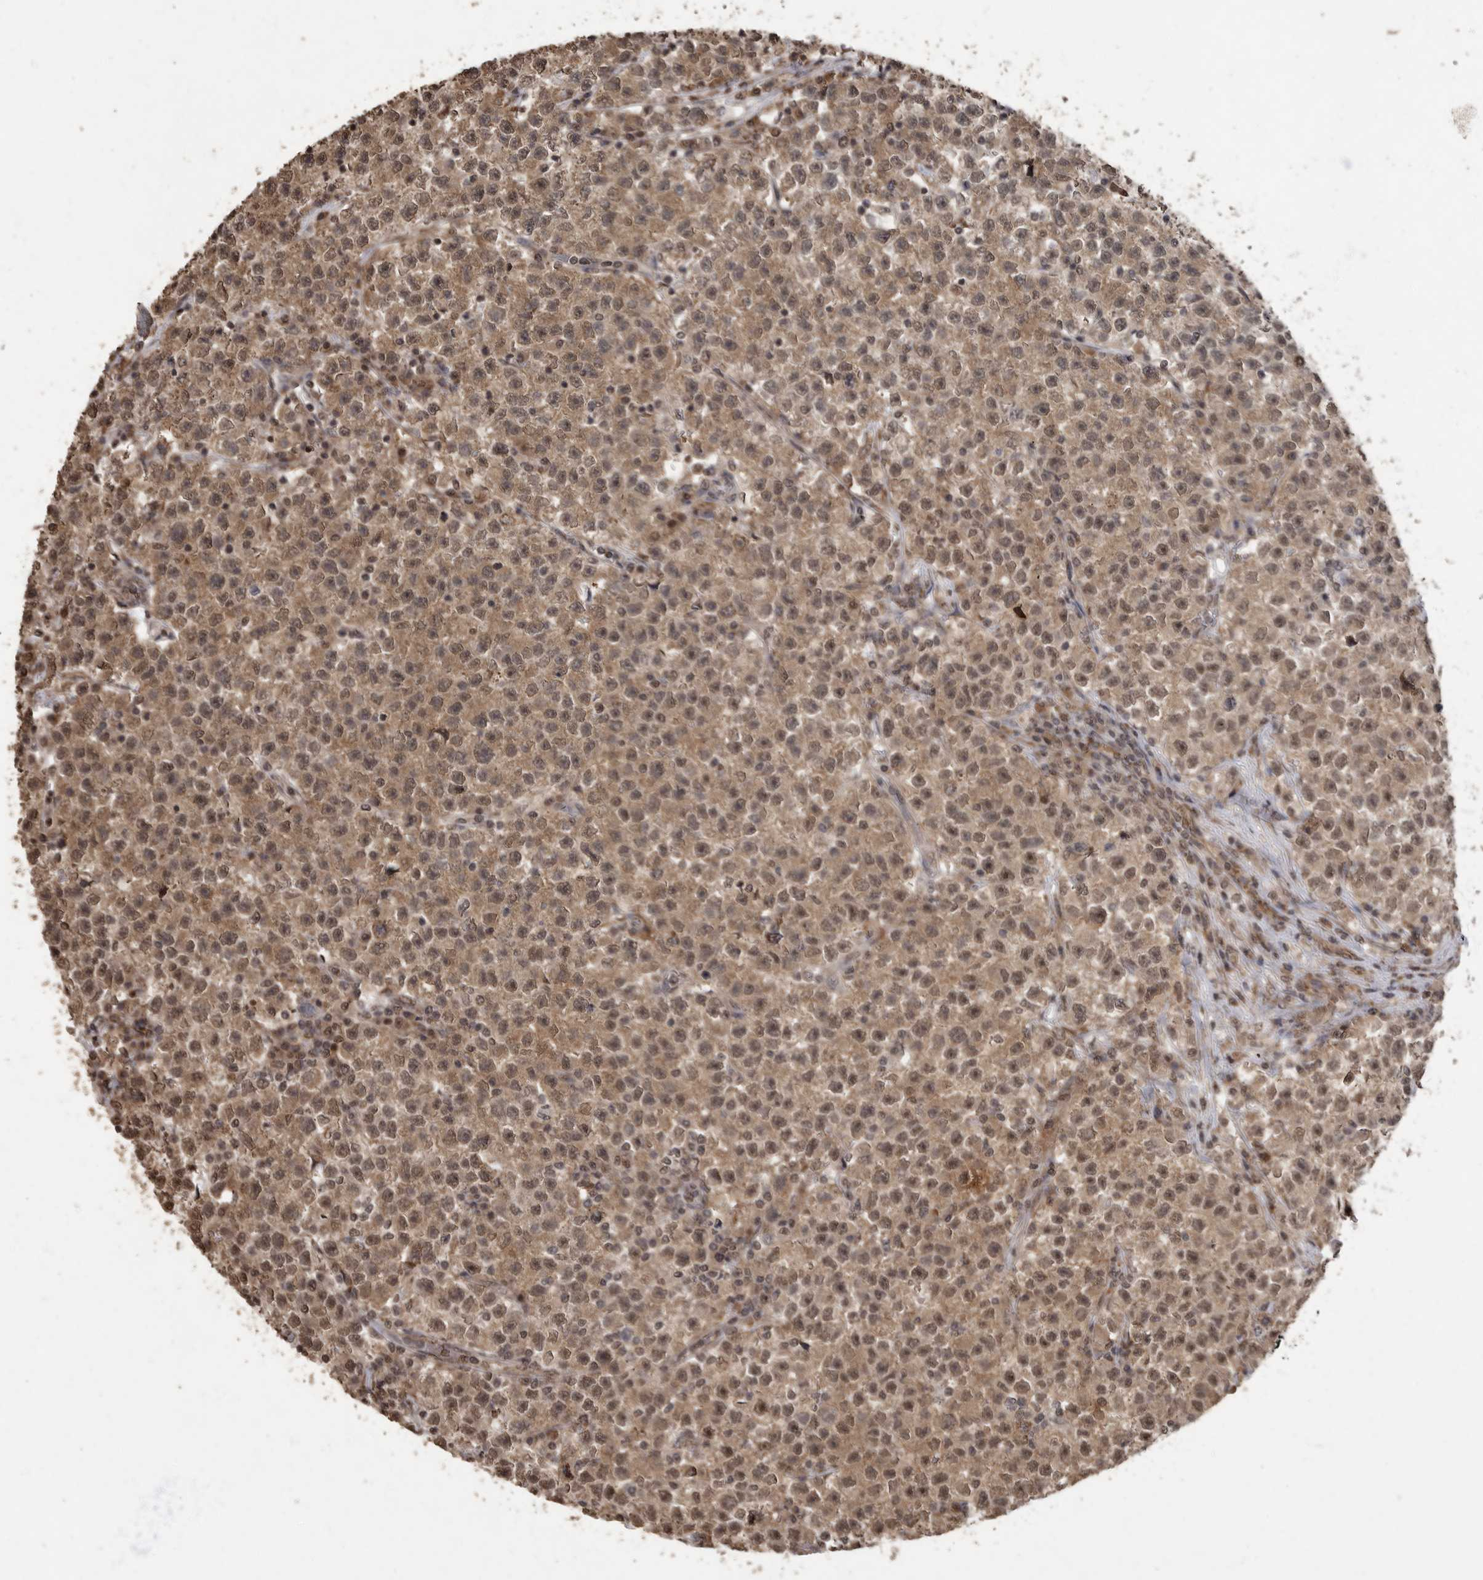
{"staining": {"intensity": "moderate", "quantity": ">75%", "location": "cytoplasmic/membranous,nuclear"}, "tissue": "testis cancer", "cell_type": "Tumor cells", "image_type": "cancer", "snomed": [{"axis": "morphology", "description": "Seminoma, NOS"}, {"axis": "topography", "description": "Testis"}], "caption": "About >75% of tumor cells in seminoma (testis) display moderate cytoplasmic/membranous and nuclear protein positivity as visualized by brown immunohistochemical staining.", "gene": "MAFG", "patient": {"sex": "male", "age": 22}}